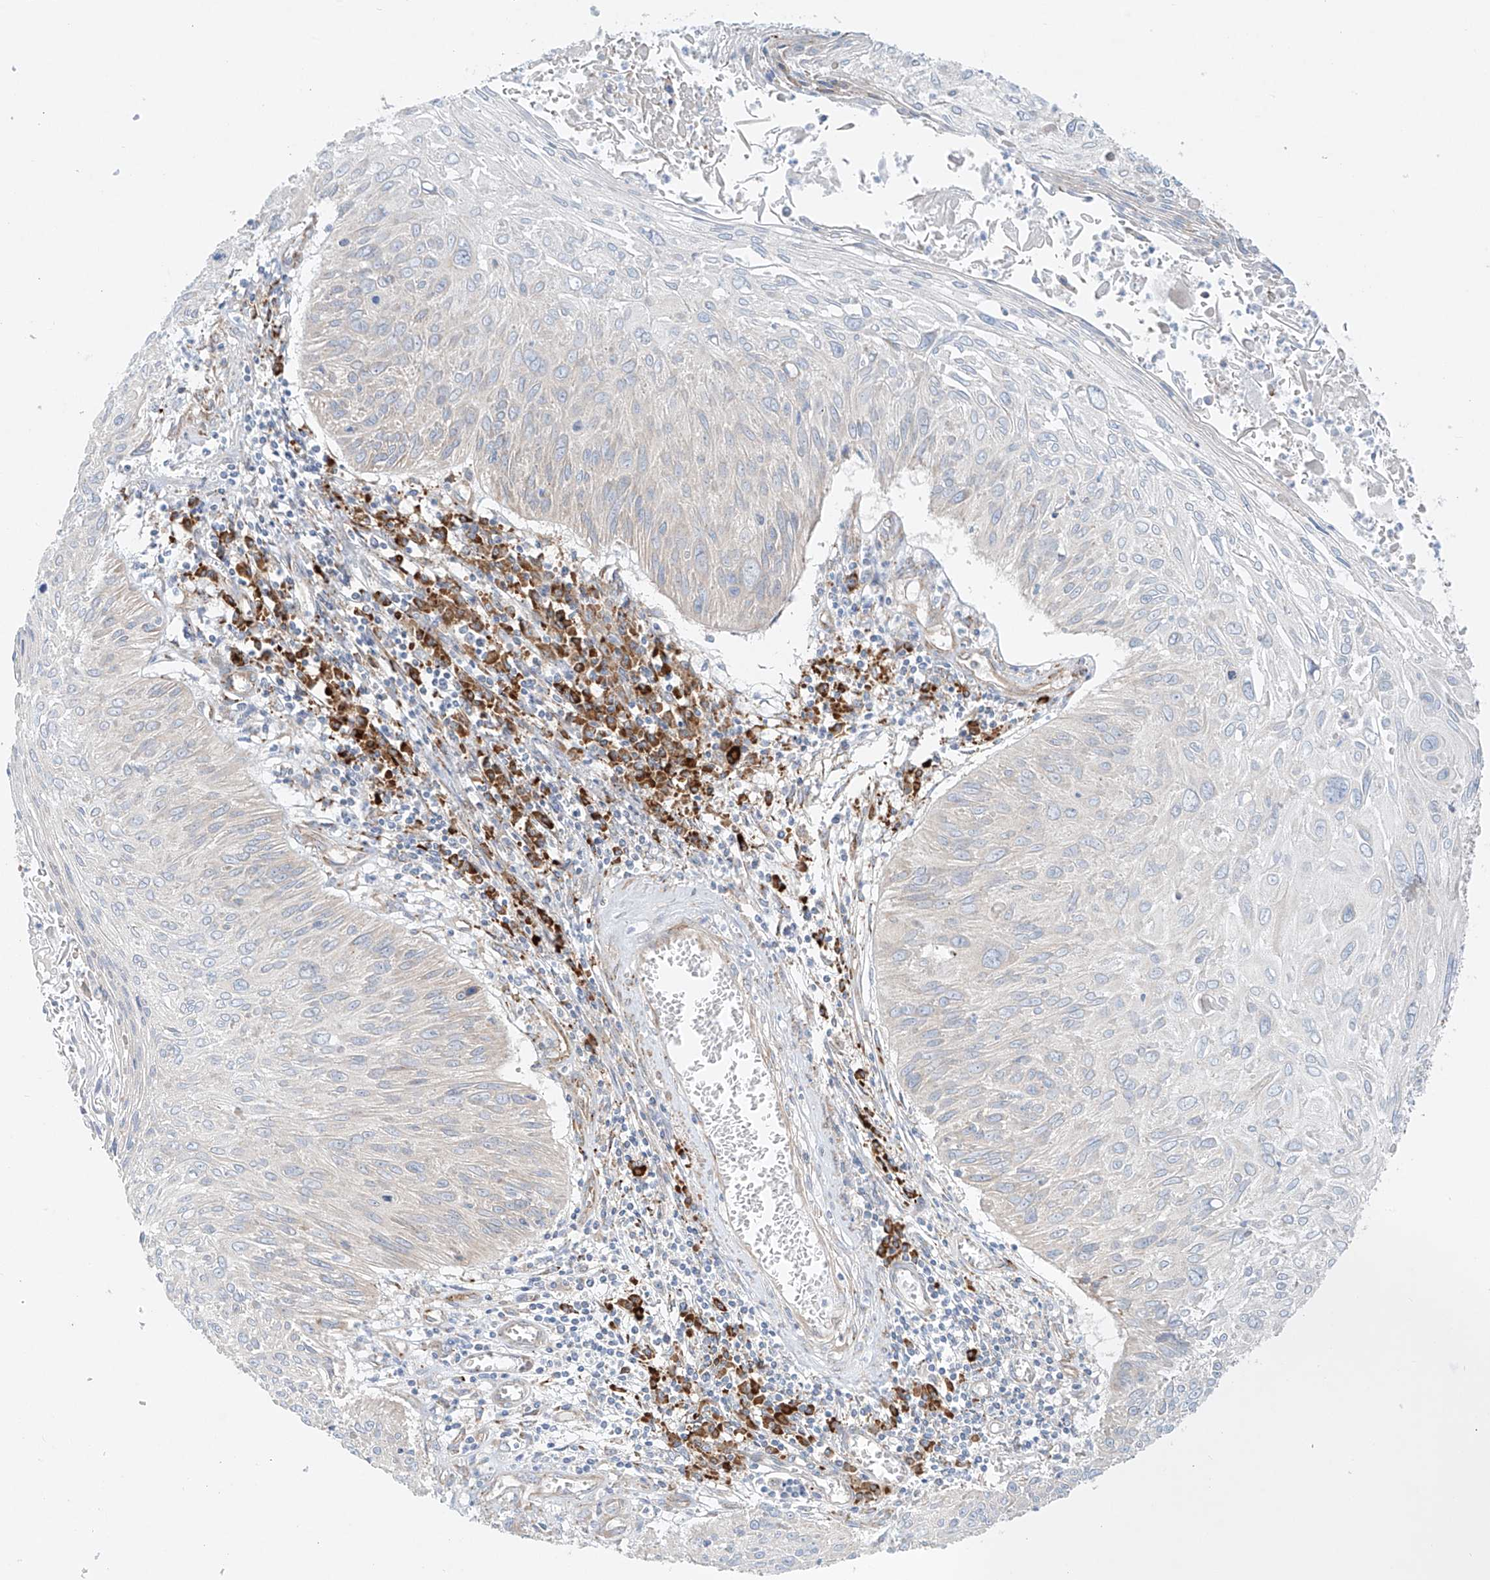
{"staining": {"intensity": "negative", "quantity": "none", "location": "none"}, "tissue": "cervical cancer", "cell_type": "Tumor cells", "image_type": "cancer", "snomed": [{"axis": "morphology", "description": "Squamous cell carcinoma, NOS"}, {"axis": "topography", "description": "Cervix"}], "caption": "Squamous cell carcinoma (cervical) stained for a protein using IHC displays no expression tumor cells.", "gene": "EIPR1", "patient": {"sex": "female", "age": 51}}